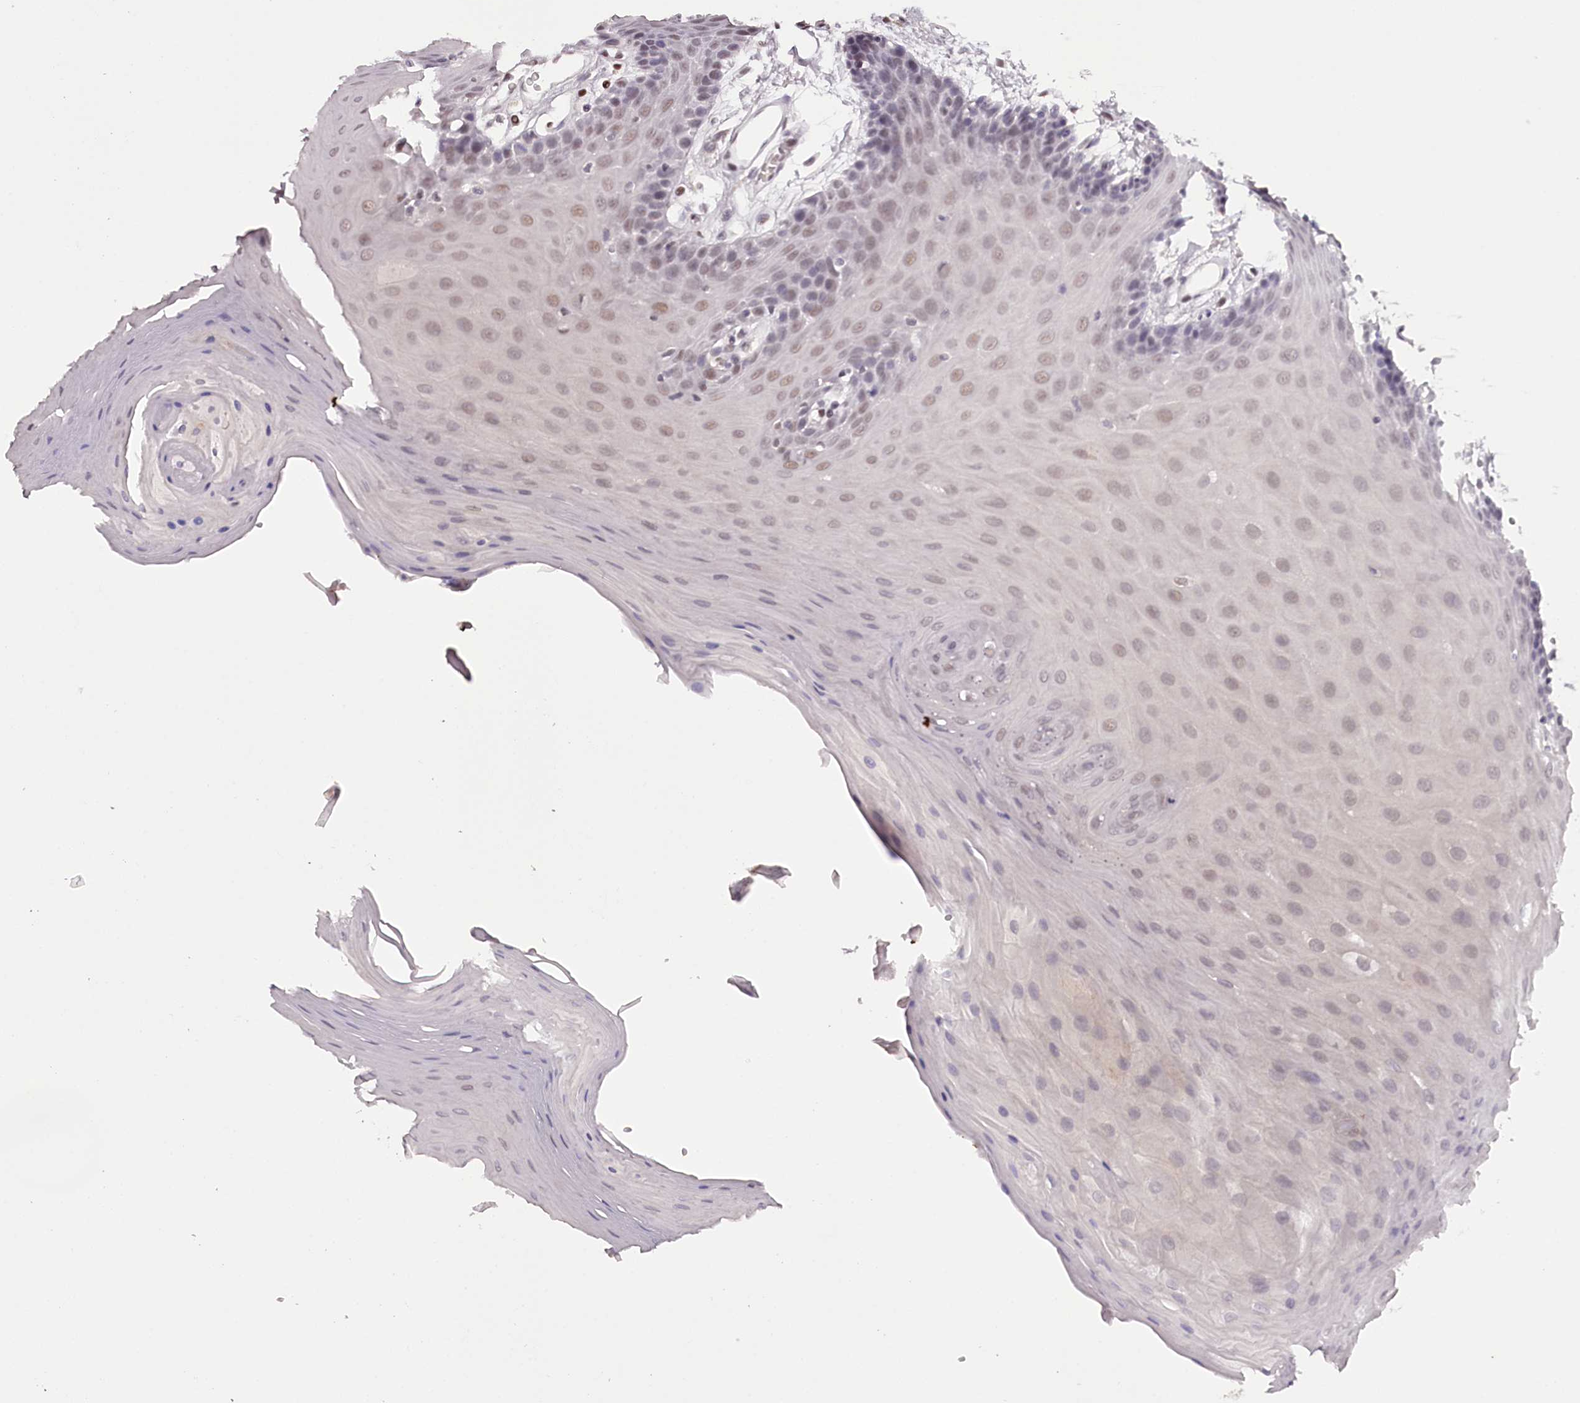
{"staining": {"intensity": "moderate", "quantity": "25%-75%", "location": "nuclear"}, "tissue": "oral mucosa", "cell_type": "Squamous epithelial cells", "image_type": "normal", "snomed": [{"axis": "morphology", "description": "Normal tissue, NOS"}, {"axis": "morphology", "description": "Squamous cell carcinoma, NOS"}, {"axis": "topography", "description": "Skeletal muscle"}, {"axis": "topography", "description": "Oral tissue"}, {"axis": "topography", "description": "Salivary gland"}, {"axis": "topography", "description": "Head-Neck"}], "caption": "Protein positivity by immunohistochemistry (IHC) exhibits moderate nuclear positivity in about 25%-75% of squamous epithelial cells in normal oral mucosa.", "gene": "TTC33", "patient": {"sex": "male", "age": 54}}